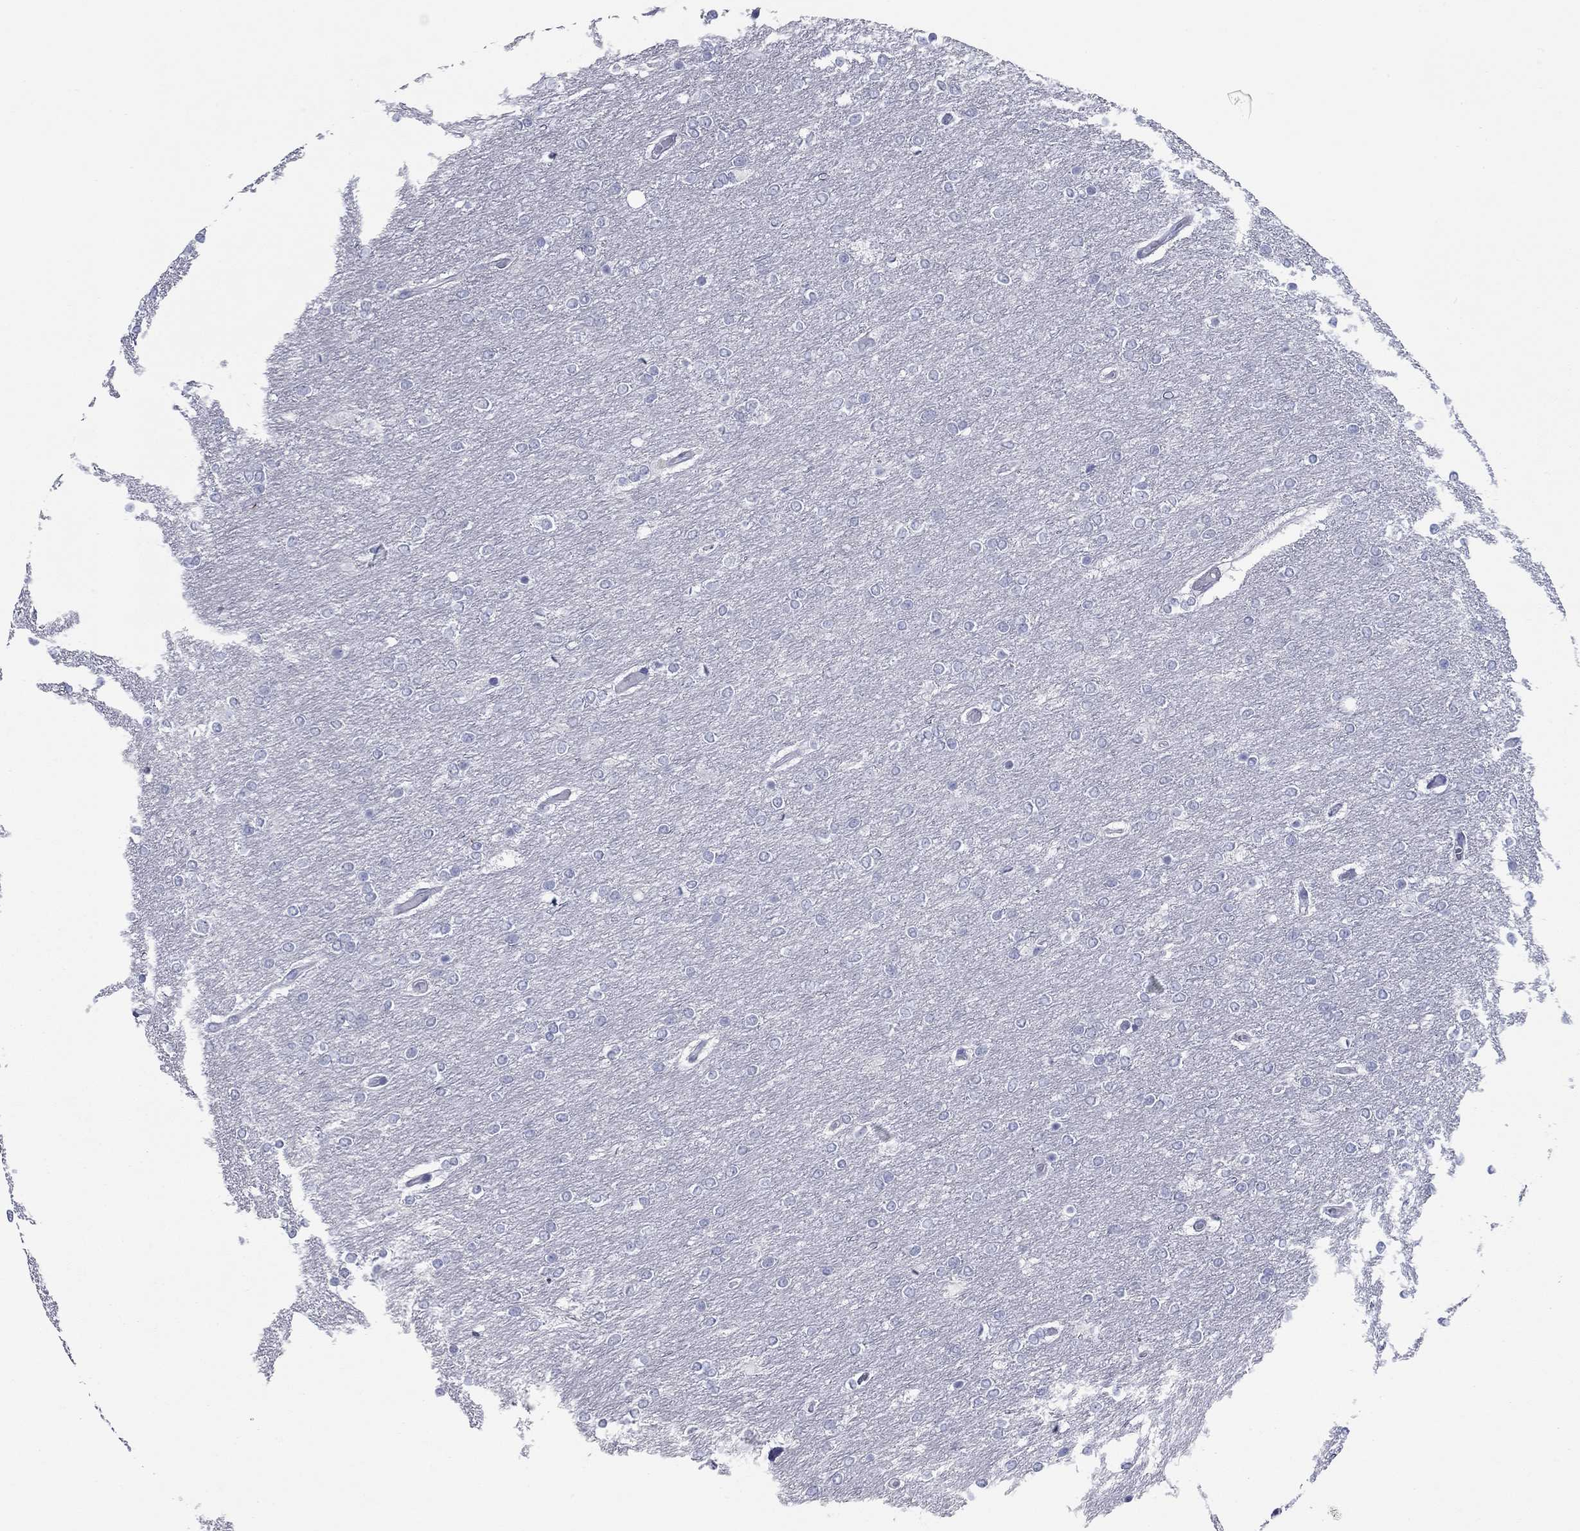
{"staining": {"intensity": "negative", "quantity": "none", "location": "none"}, "tissue": "glioma", "cell_type": "Tumor cells", "image_type": "cancer", "snomed": [{"axis": "morphology", "description": "Glioma, malignant, High grade"}, {"axis": "topography", "description": "Brain"}], "caption": "Human malignant glioma (high-grade) stained for a protein using immunohistochemistry reveals no expression in tumor cells.", "gene": "KIRREL2", "patient": {"sex": "female", "age": 61}}